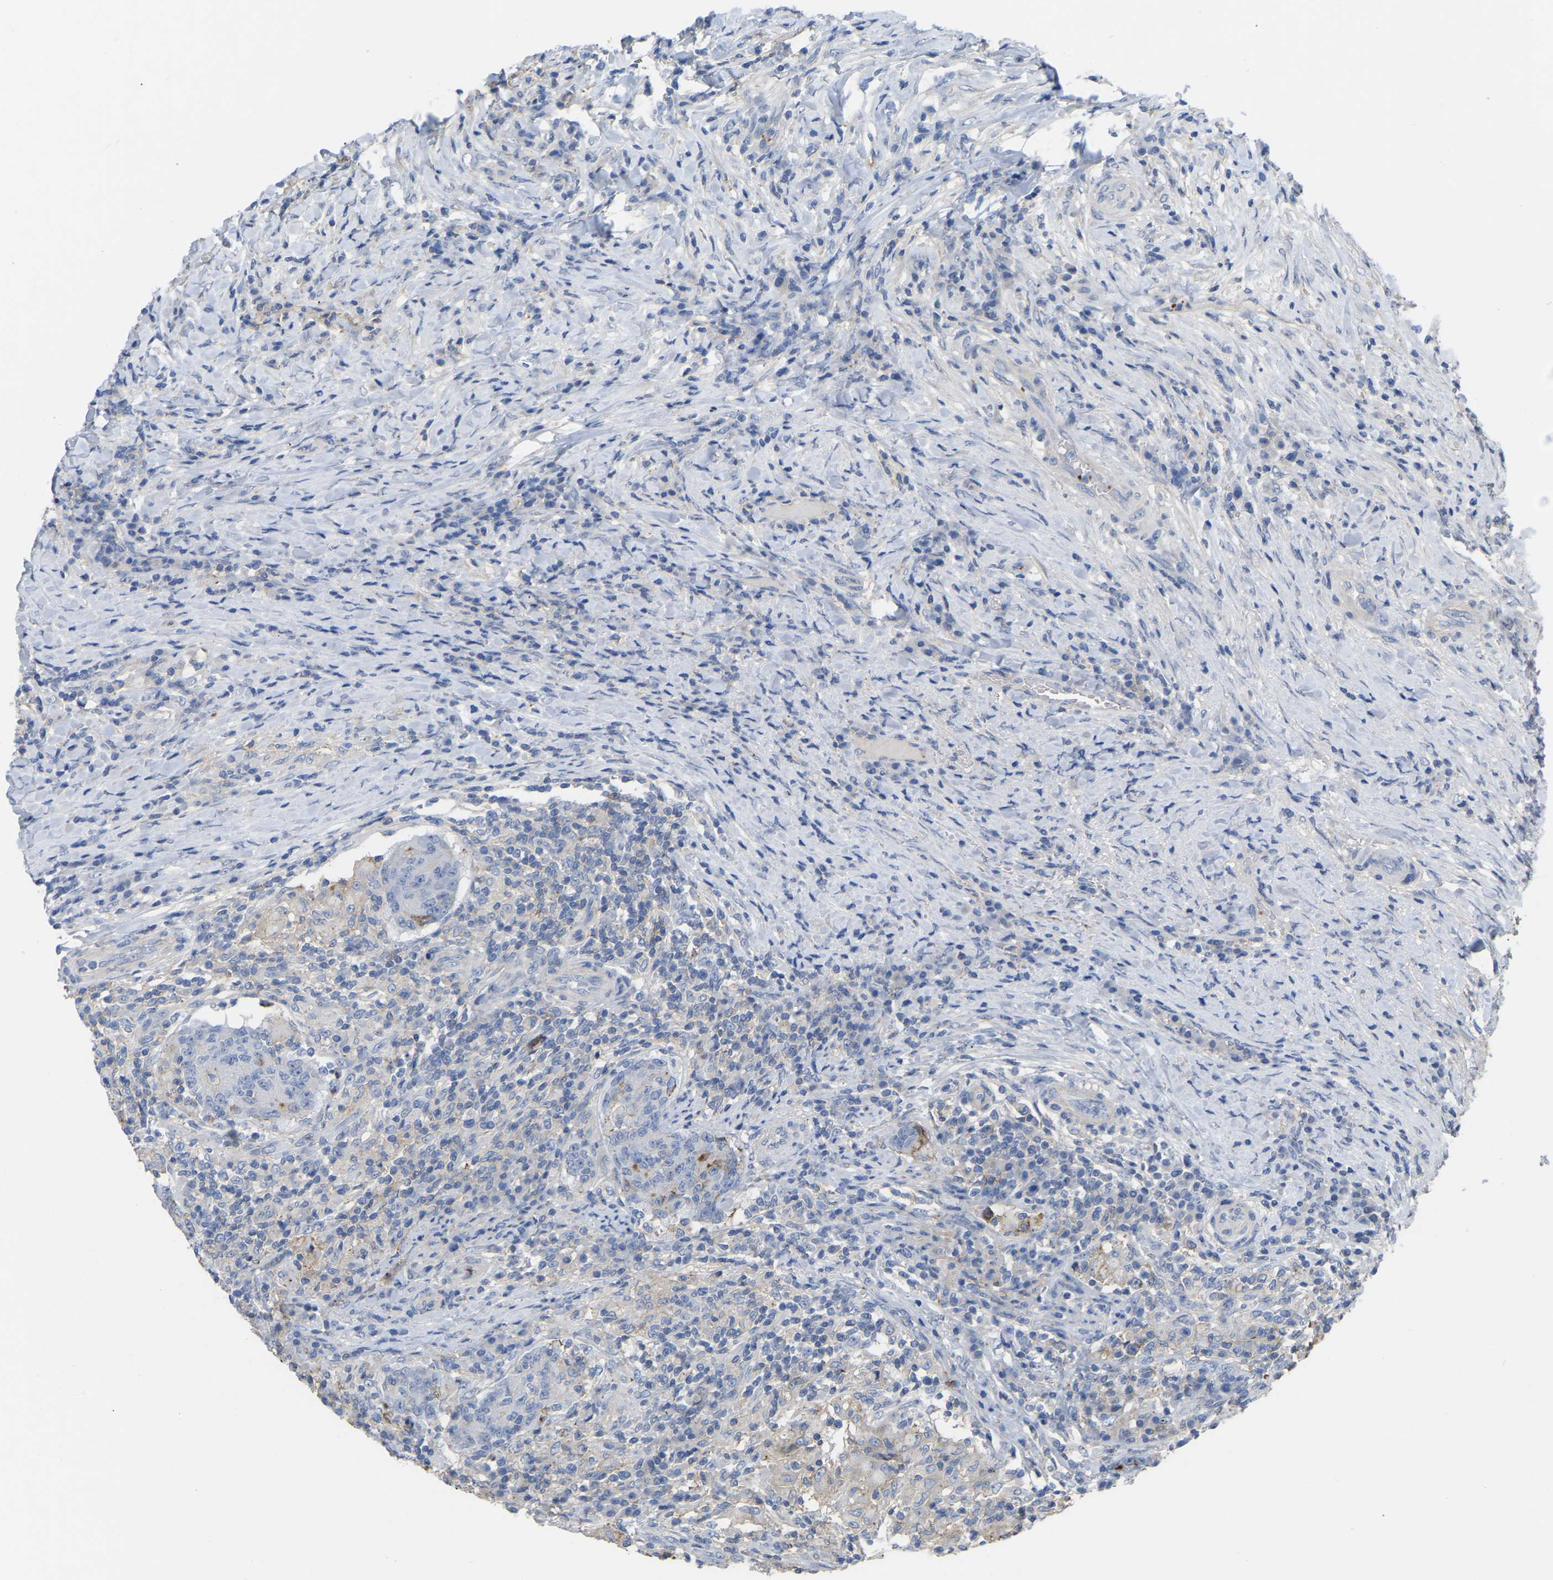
{"staining": {"intensity": "moderate", "quantity": "<25%", "location": "cytoplasmic/membranous"}, "tissue": "colorectal cancer", "cell_type": "Tumor cells", "image_type": "cancer", "snomed": [{"axis": "morphology", "description": "Normal tissue, NOS"}, {"axis": "morphology", "description": "Adenocarcinoma, NOS"}, {"axis": "topography", "description": "Colon"}], "caption": "DAB (3,3'-diaminobenzidine) immunohistochemical staining of human colorectal adenocarcinoma exhibits moderate cytoplasmic/membranous protein positivity in approximately <25% of tumor cells.", "gene": "ZNF449", "patient": {"sex": "female", "age": 75}}